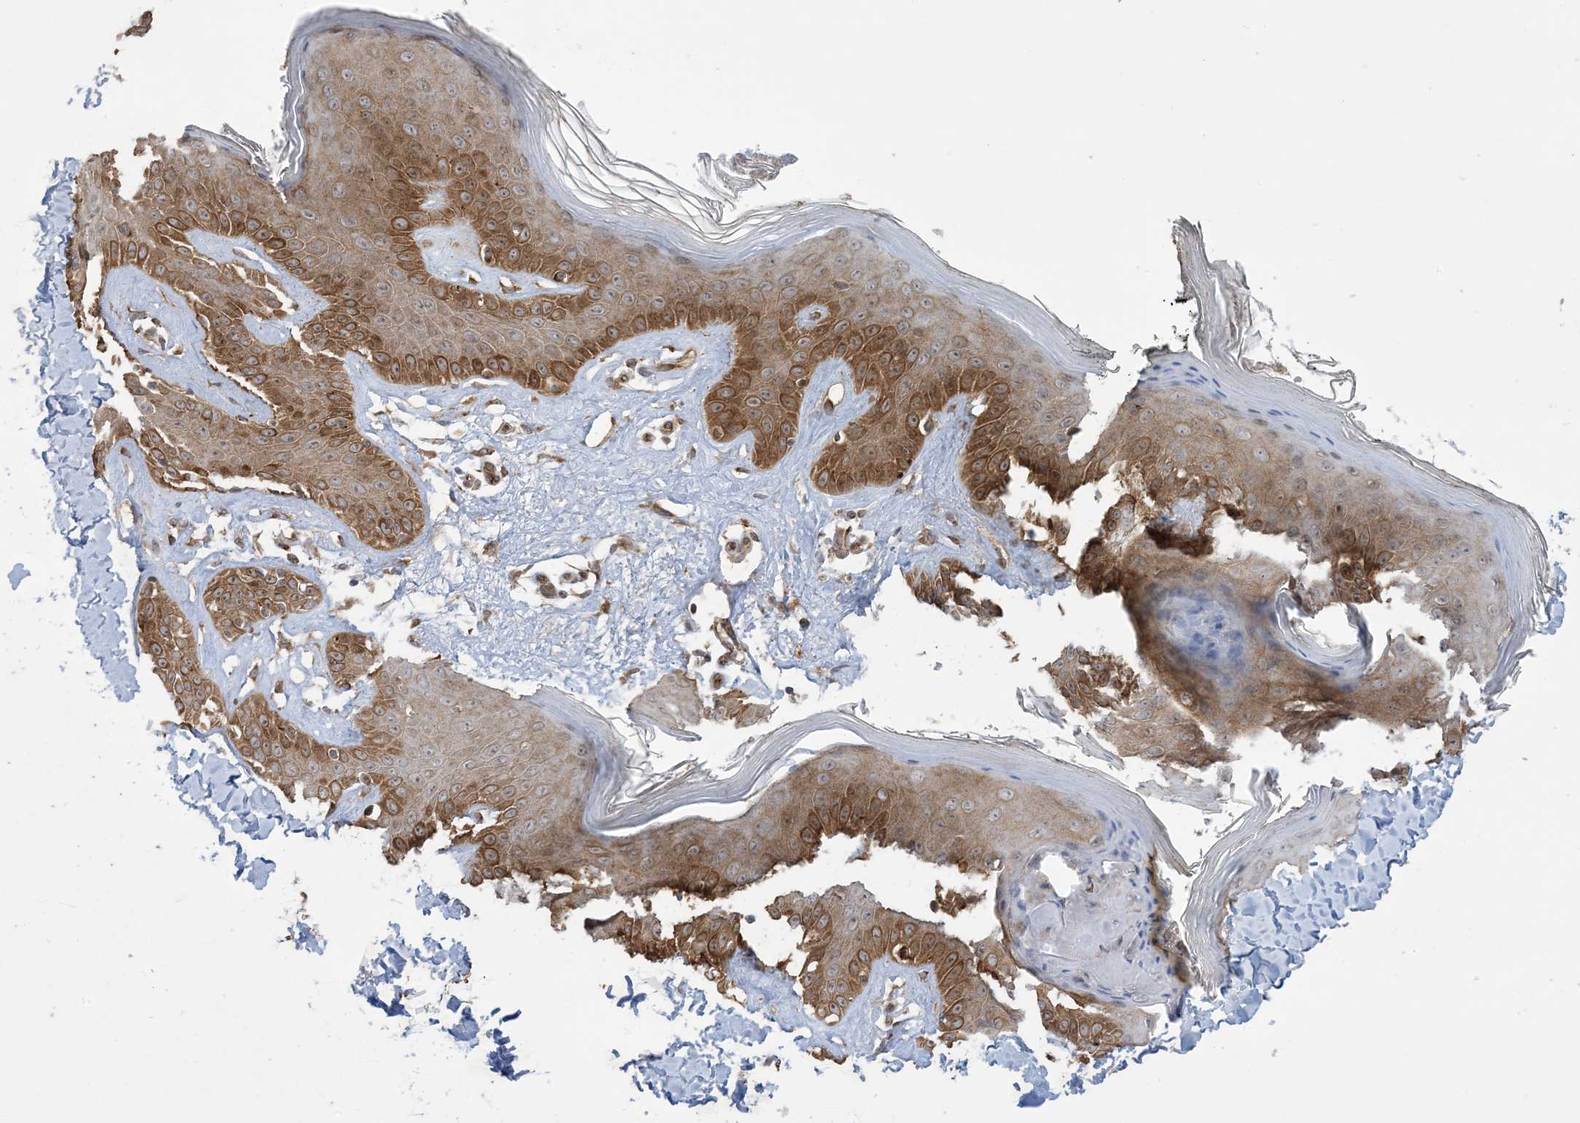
{"staining": {"intensity": "moderate", "quantity": ">75%", "location": "cytoplasmic/membranous"}, "tissue": "skin", "cell_type": "Fibroblasts", "image_type": "normal", "snomed": [{"axis": "morphology", "description": "Normal tissue, NOS"}, {"axis": "topography", "description": "Skin"}], "caption": "Skin stained for a protein displays moderate cytoplasmic/membranous positivity in fibroblasts.", "gene": "SOGA3", "patient": {"sex": "female", "age": 64}}